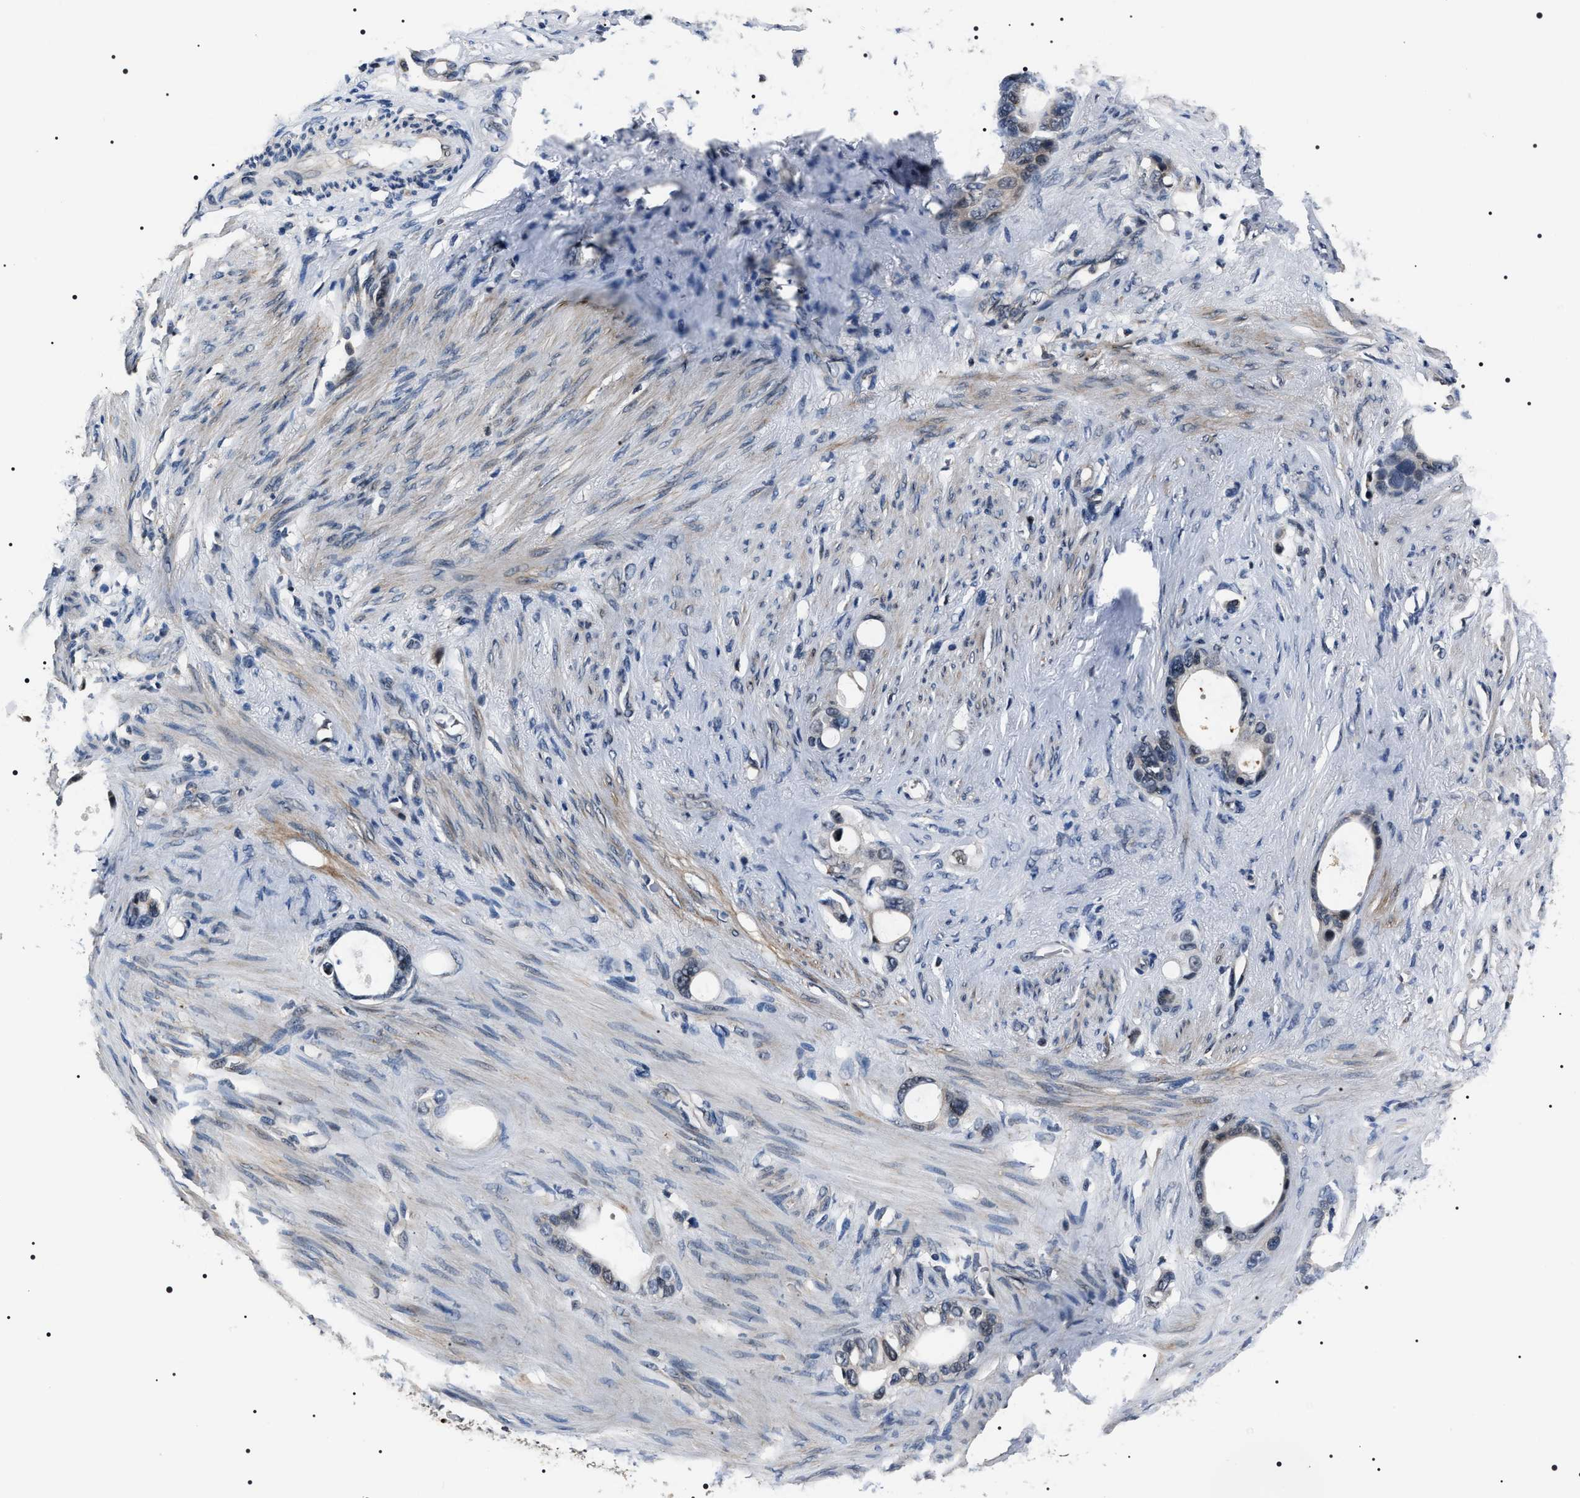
{"staining": {"intensity": "negative", "quantity": "none", "location": "none"}, "tissue": "stomach cancer", "cell_type": "Tumor cells", "image_type": "cancer", "snomed": [{"axis": "morphology", "description": "Adenocarcinoma, NOS"}, {"axis": "topography", "description": "Stomach"}], "caption": "A histopathology image of stomach cancer stained for a protein shows no brown staining in tumor cells. (DAB immunohistochemistry (IHC) with hematoxylin counter stain).", "gene": "SIPA1", "patient": {"sex": "female", "age": 75}}